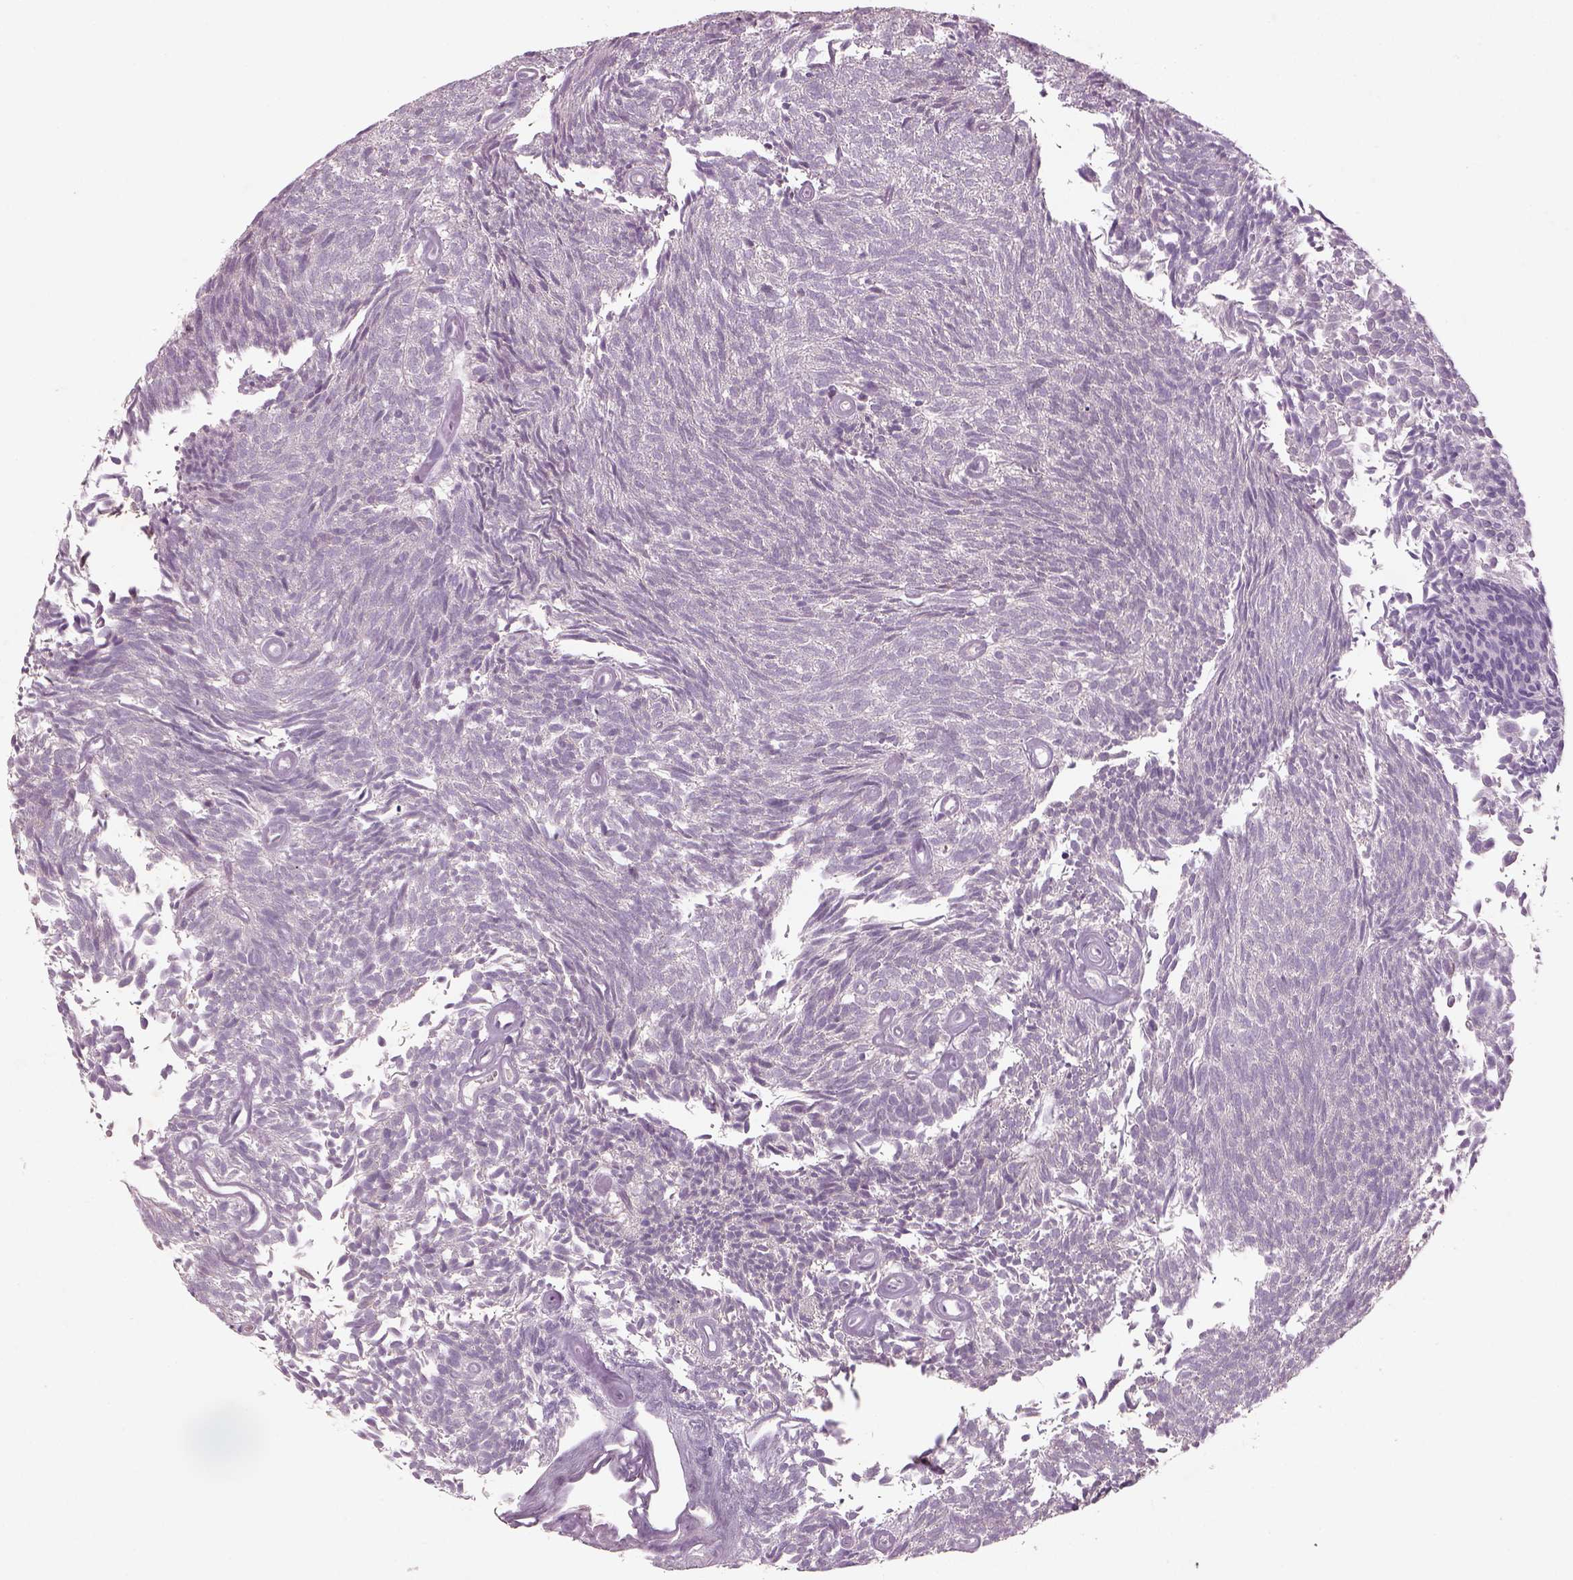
{"staining": {"intensity": "negative", "quantity": "none", "location": "none"}, "tissue": "urothelial cancer", "cell_type": "Tumor cells", "image_type": "cancer", "snomed": [{"axis": "morphology", "description": "Urothelial carcinoma, Low grade"}, {"axis": "topography", "description": "Urinary bladder"}], "caption": "Immunohistochemical staining of low-grade urothelial carcinoma shows no significant expression in tumor cells.", "gene": "GDNF", "patient": {"sex": "male", "age": 77}}